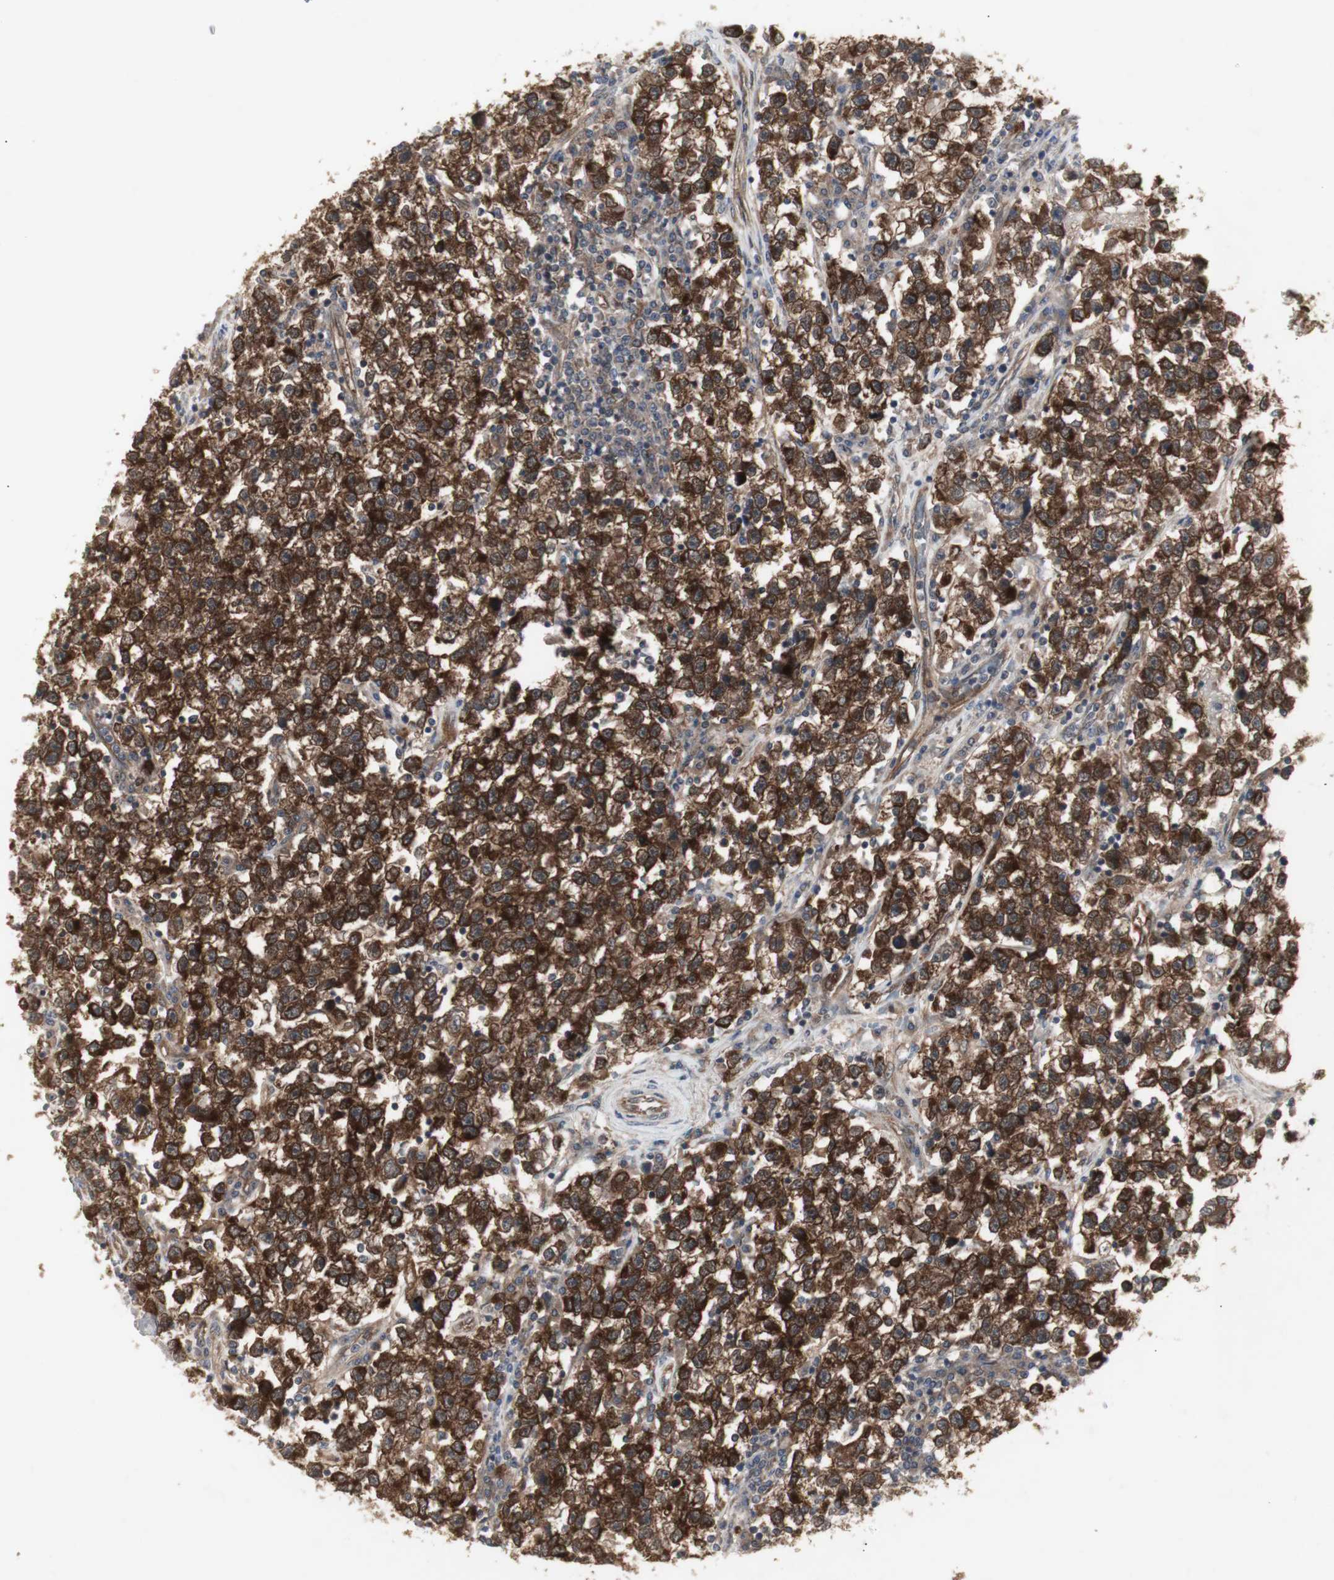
{"staining": {"intensity": "strong", "quantity": ">75%", "location": "cytoplasmic/membranous"}, "tissue": "testis cancer", "cell_type": "Tumor cells", "image_type": "cancer", "snomed": [{"axis": "morphology", "description": "Seminoma, NOS"}, {"axis": "topography", "description": "Testis"}], "caption": "Strong cytoplasmic/membranous positivity for a protein is present in about >75% of tumor cells of testis cancer (seminoma) using immunohistochemistry.", "gene": "CHURC1-FNTB", "patient": {"sex": "male", "age": 22}}